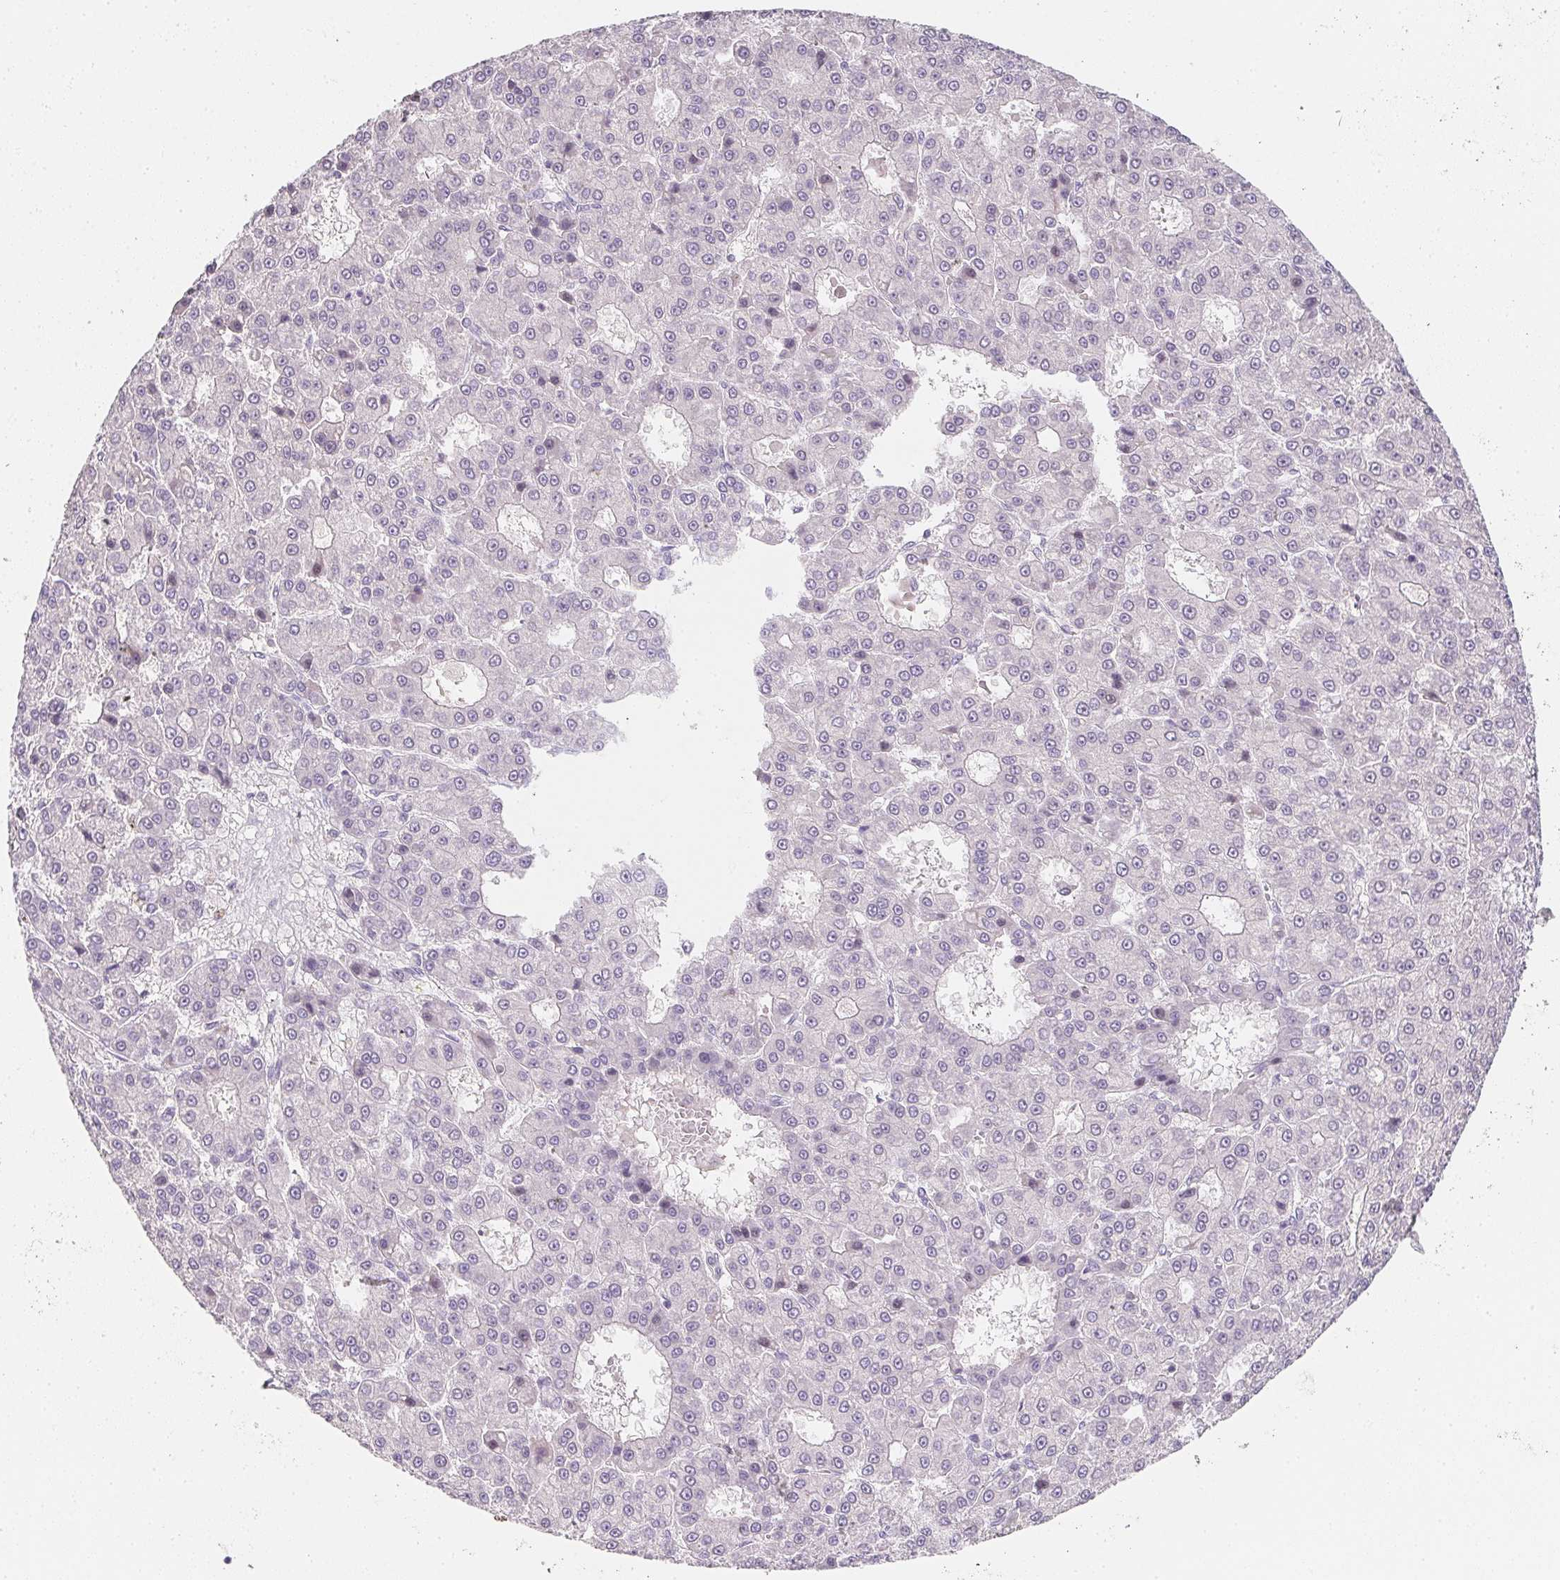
{"staining": {"intensity": "negative", "quantity": "none", "location": "none"}, "tissue": "liver cancer", "cell_type": "Tumor cells", "image_type": "cancer", "snomed": [{"axis": "morphology", "description": "Carcinoma, Hepatocellular, NOS"}, {"axis": "topography", "description": "Liver"}], "caption": "Immunohistochemical staining of human liver cancer displays no significant staining in tumor cells.", "gene": "ZBBX", "patient": {"sex": "male", "age": 70}}